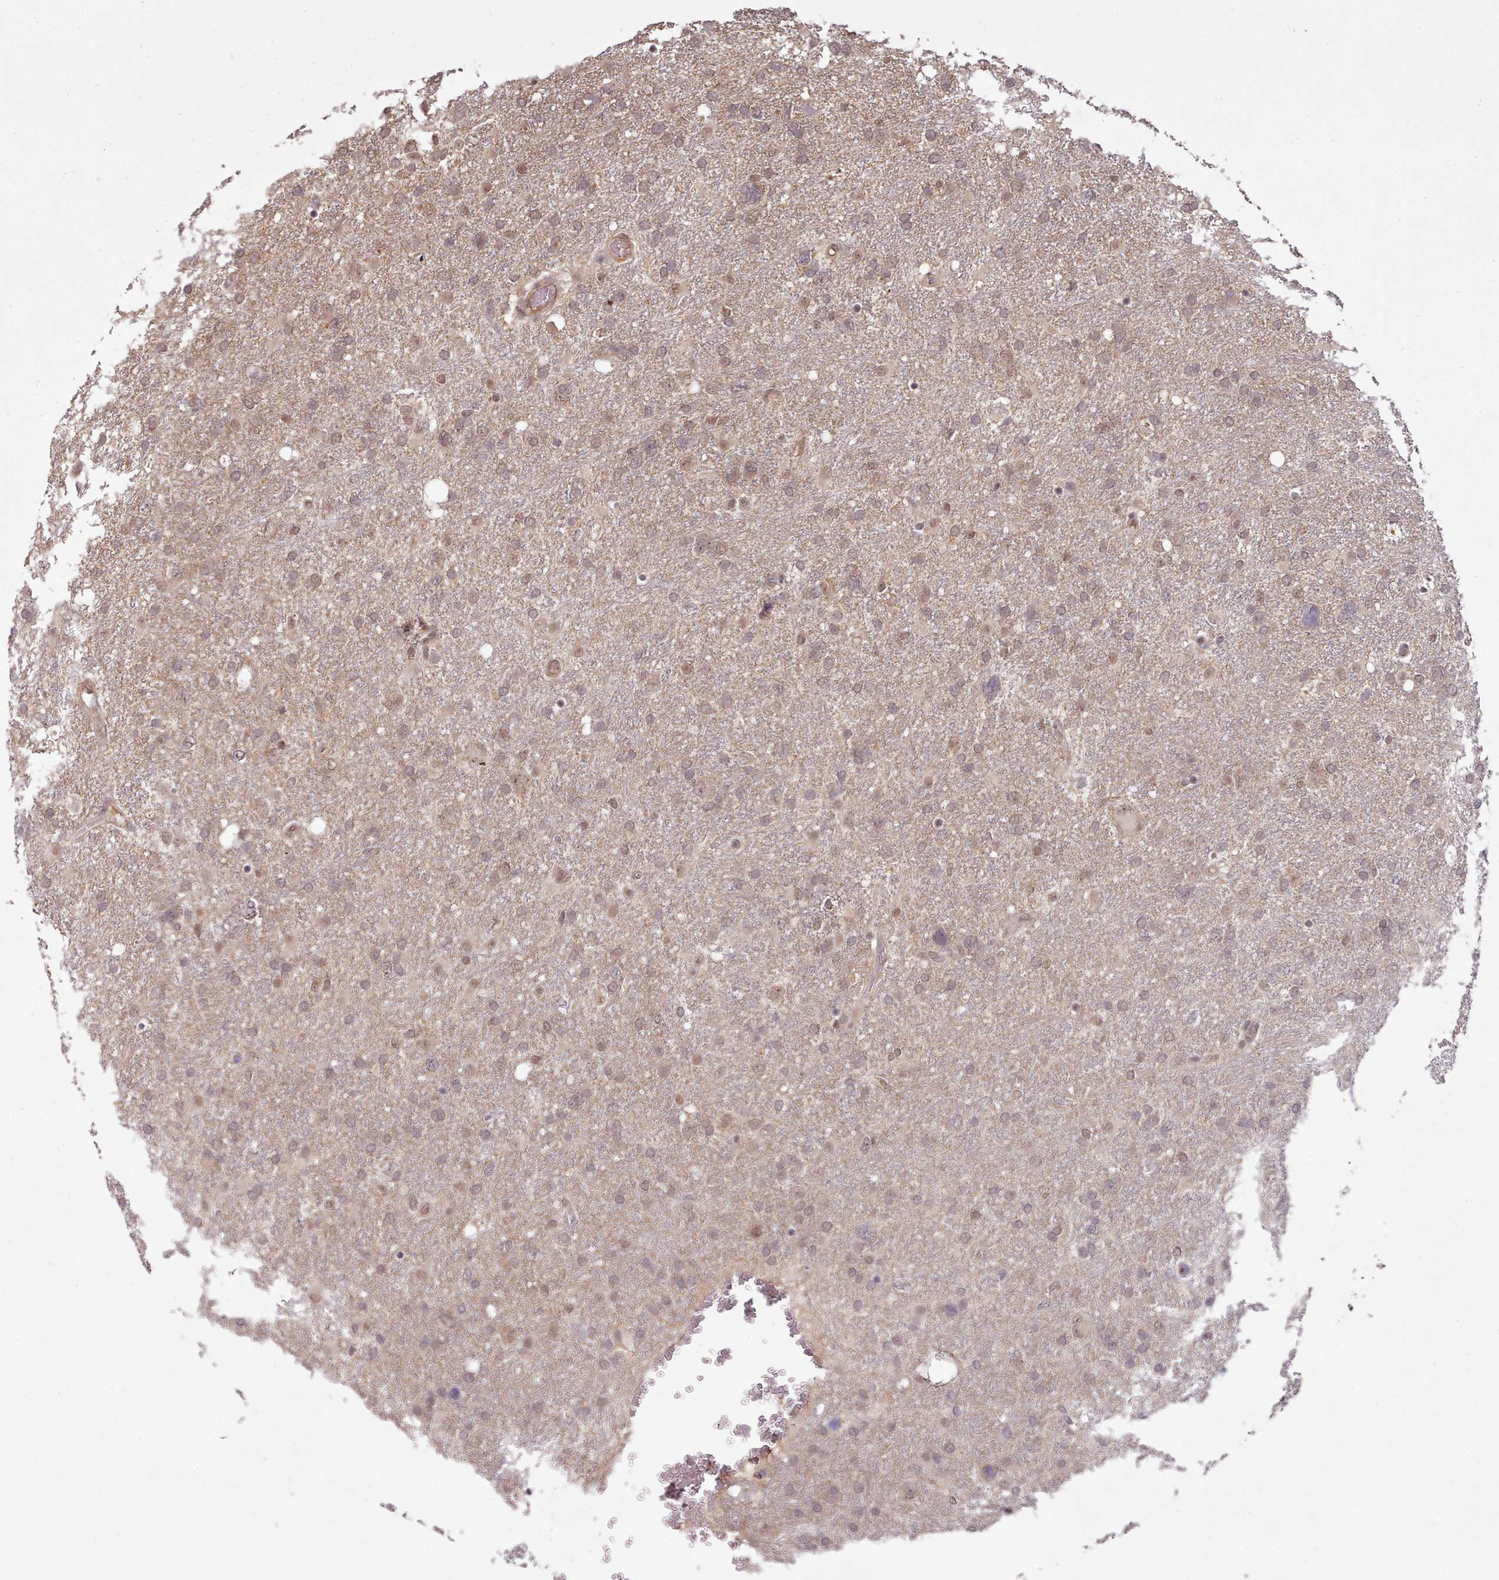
{"staining": {"intensity": "weak", "quantity": "25%-75%", "location": "cytoplasmic/membranous,nuclear"}, "tissue": "glioma", "cell_type": "Tumor cells", "image_type": "cancer", "snomed": [{"axis": "morphology", "description": "Glioma, malignant, High grade"}, {"axis": "topography", "description": "Brain"}], "caption": "Weak cytoplasmic/membranous and nuclear staining is present in about 25%-75% of tumor cells in glioma.", "gene": "CDC6", "patient": {"sex": "male", "age": 61}}